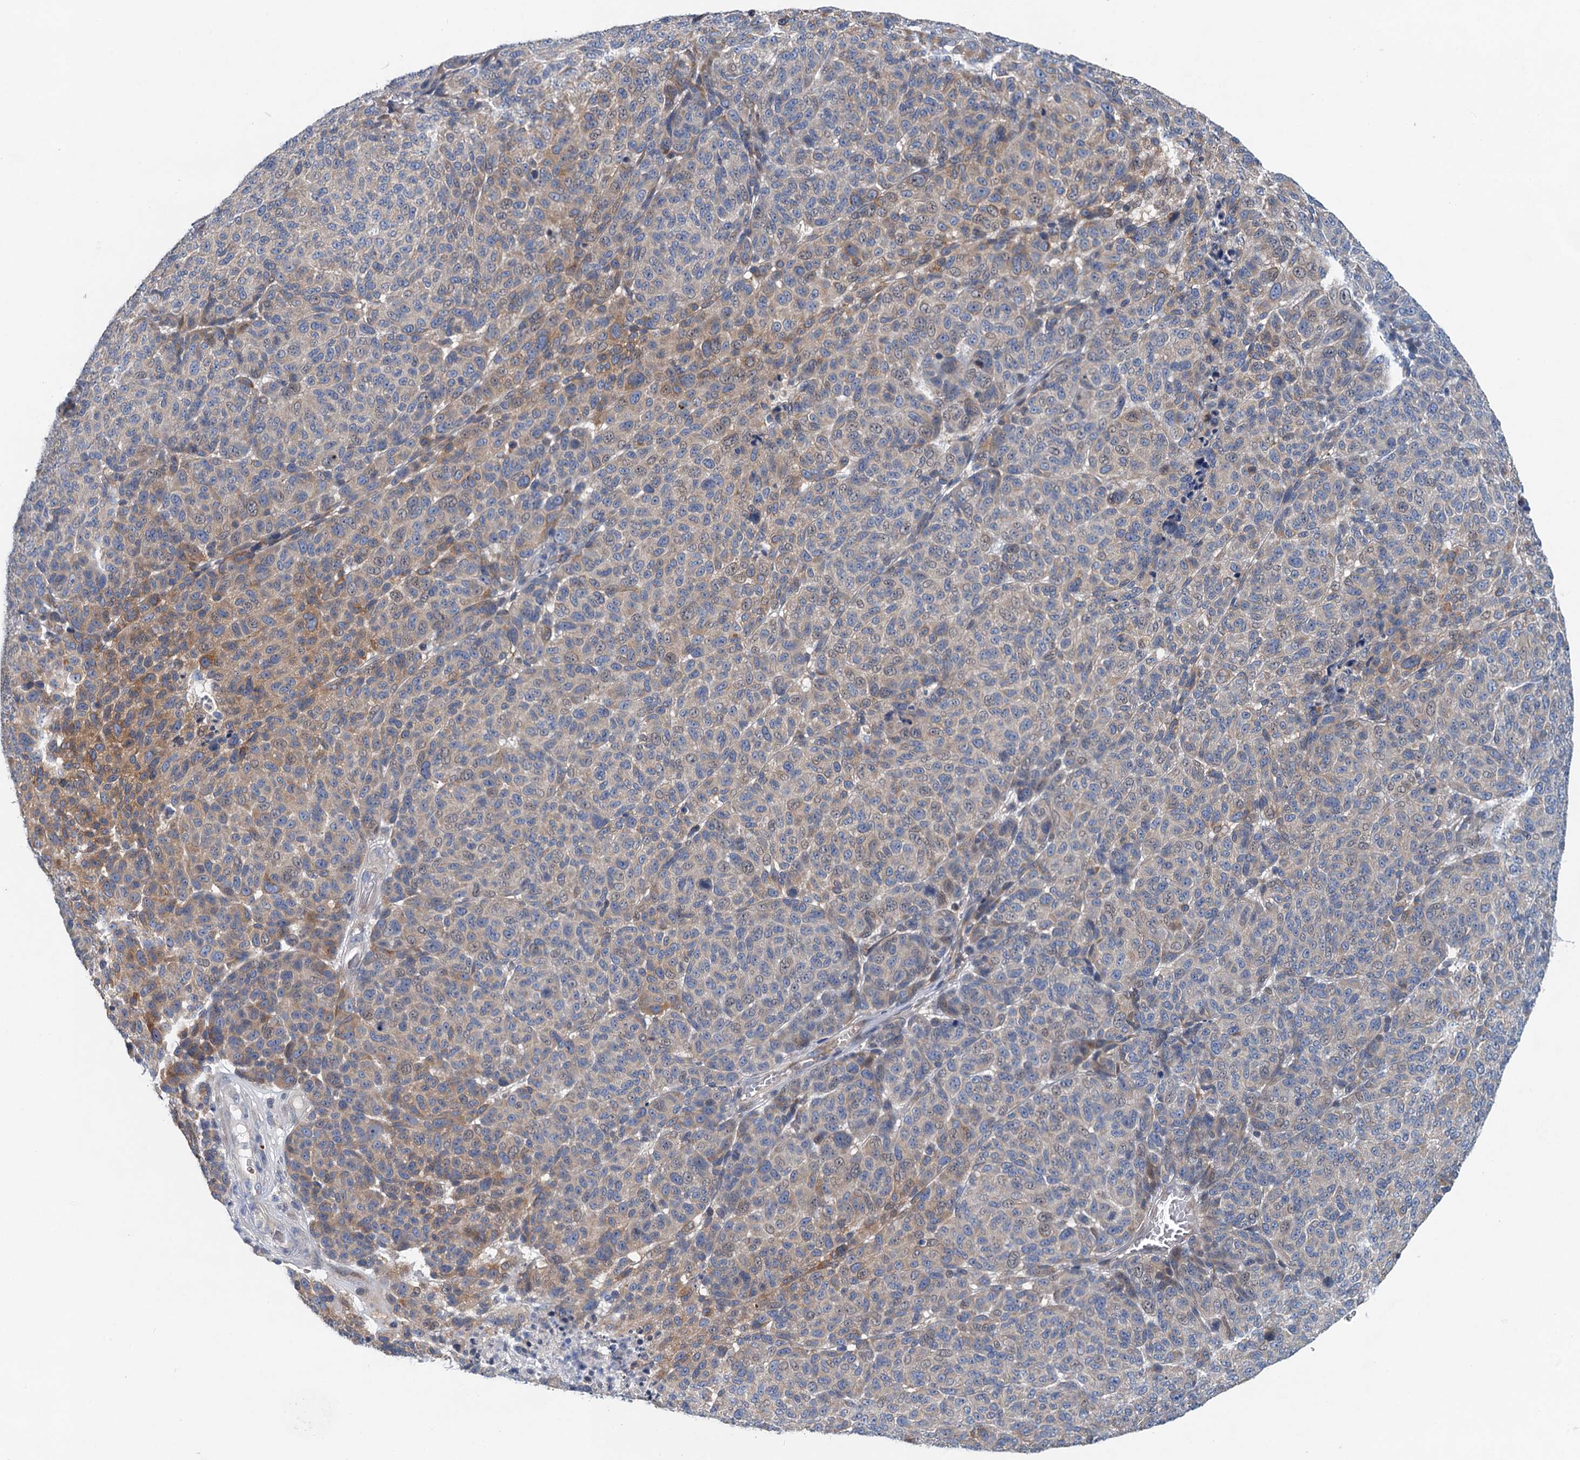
{"staining": {"intensity": "moderate", "quantity": "<25%", "location": "cytoplasmic/membranous"}, "tissue": "melanoma", "cell_type": "Tumor cells", "image_type": "cancer", "snomed": [{"axis": "morphology", "description": "Malignant melanoma, NOS"}, {"axis": "topography", "description": "Skin"}], "caption": "Brown immunohistochemical staining in human malignant melanoma displays moderate cytoplasmic/membranous staining in approximately <25% of tumor cells. (Stains: DAB (3,3'-diaminobenzidine) in brown, nuclei in blue, Microscopy: brightfield microscopy at high magnification).", "gene": "NBEA", "patient": {"sex": "male", "age": 49}}